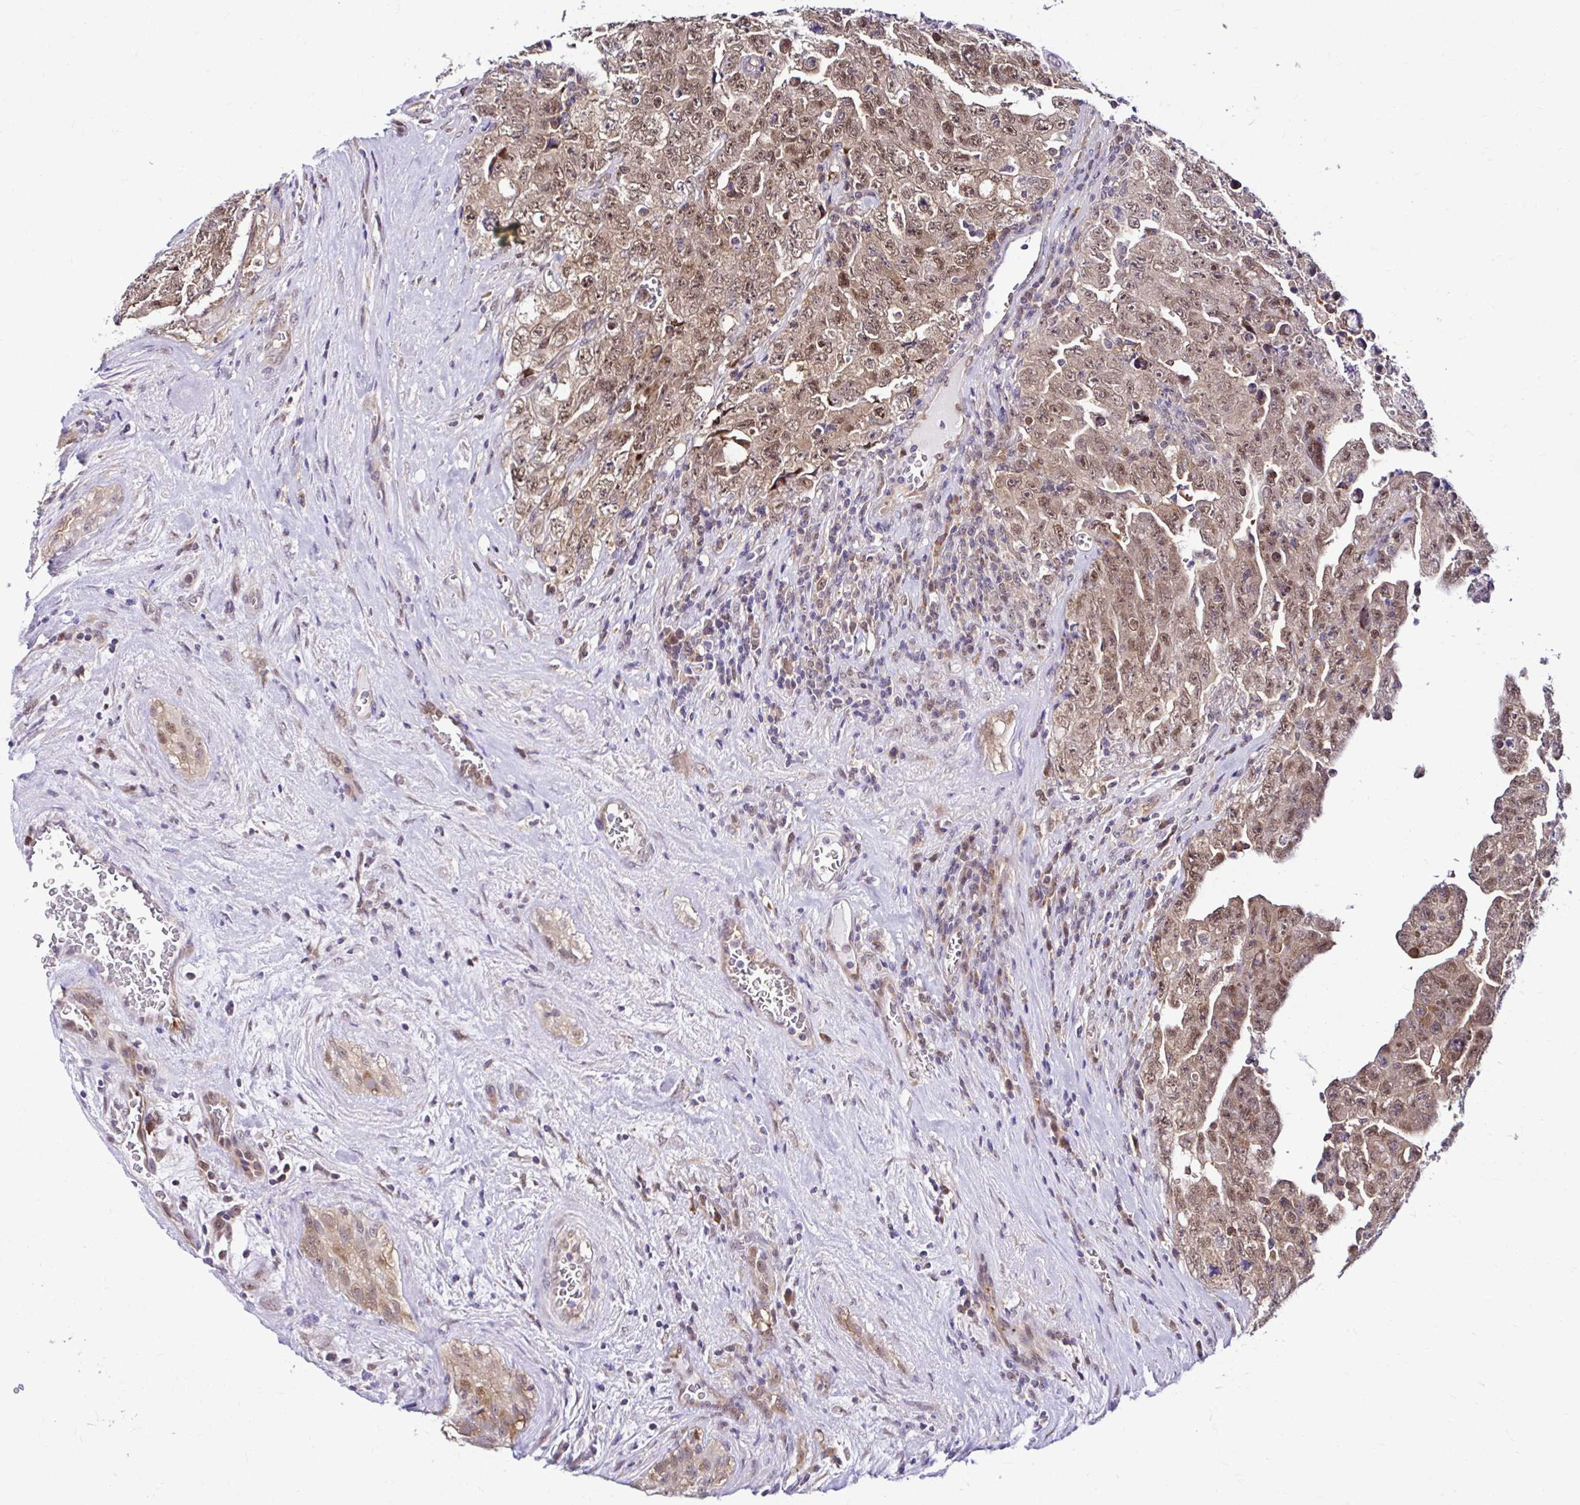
{"staining": {"intensity": "moderate", "quantity": ">75%", "location": "nuclear"}, "tissue": "testis cancer", "cell_type": "Tumor cells", "image_type": "cancer", "snomed": [{"axis": "morphology", "description": "Carcinoma, Embryonal, NOS"}, {"axis": "topography", "description": "Testis"}], "caption": "This micrograph reveals testis embryonal carcinoma stained with IHC to label a protein in brown. The nuclear of tumor cells show moderate positivity for the protein. Nuclei are counter-stained blue.", "gene": "PSMD3", "patient": {"sex": "male", "age": 28}}